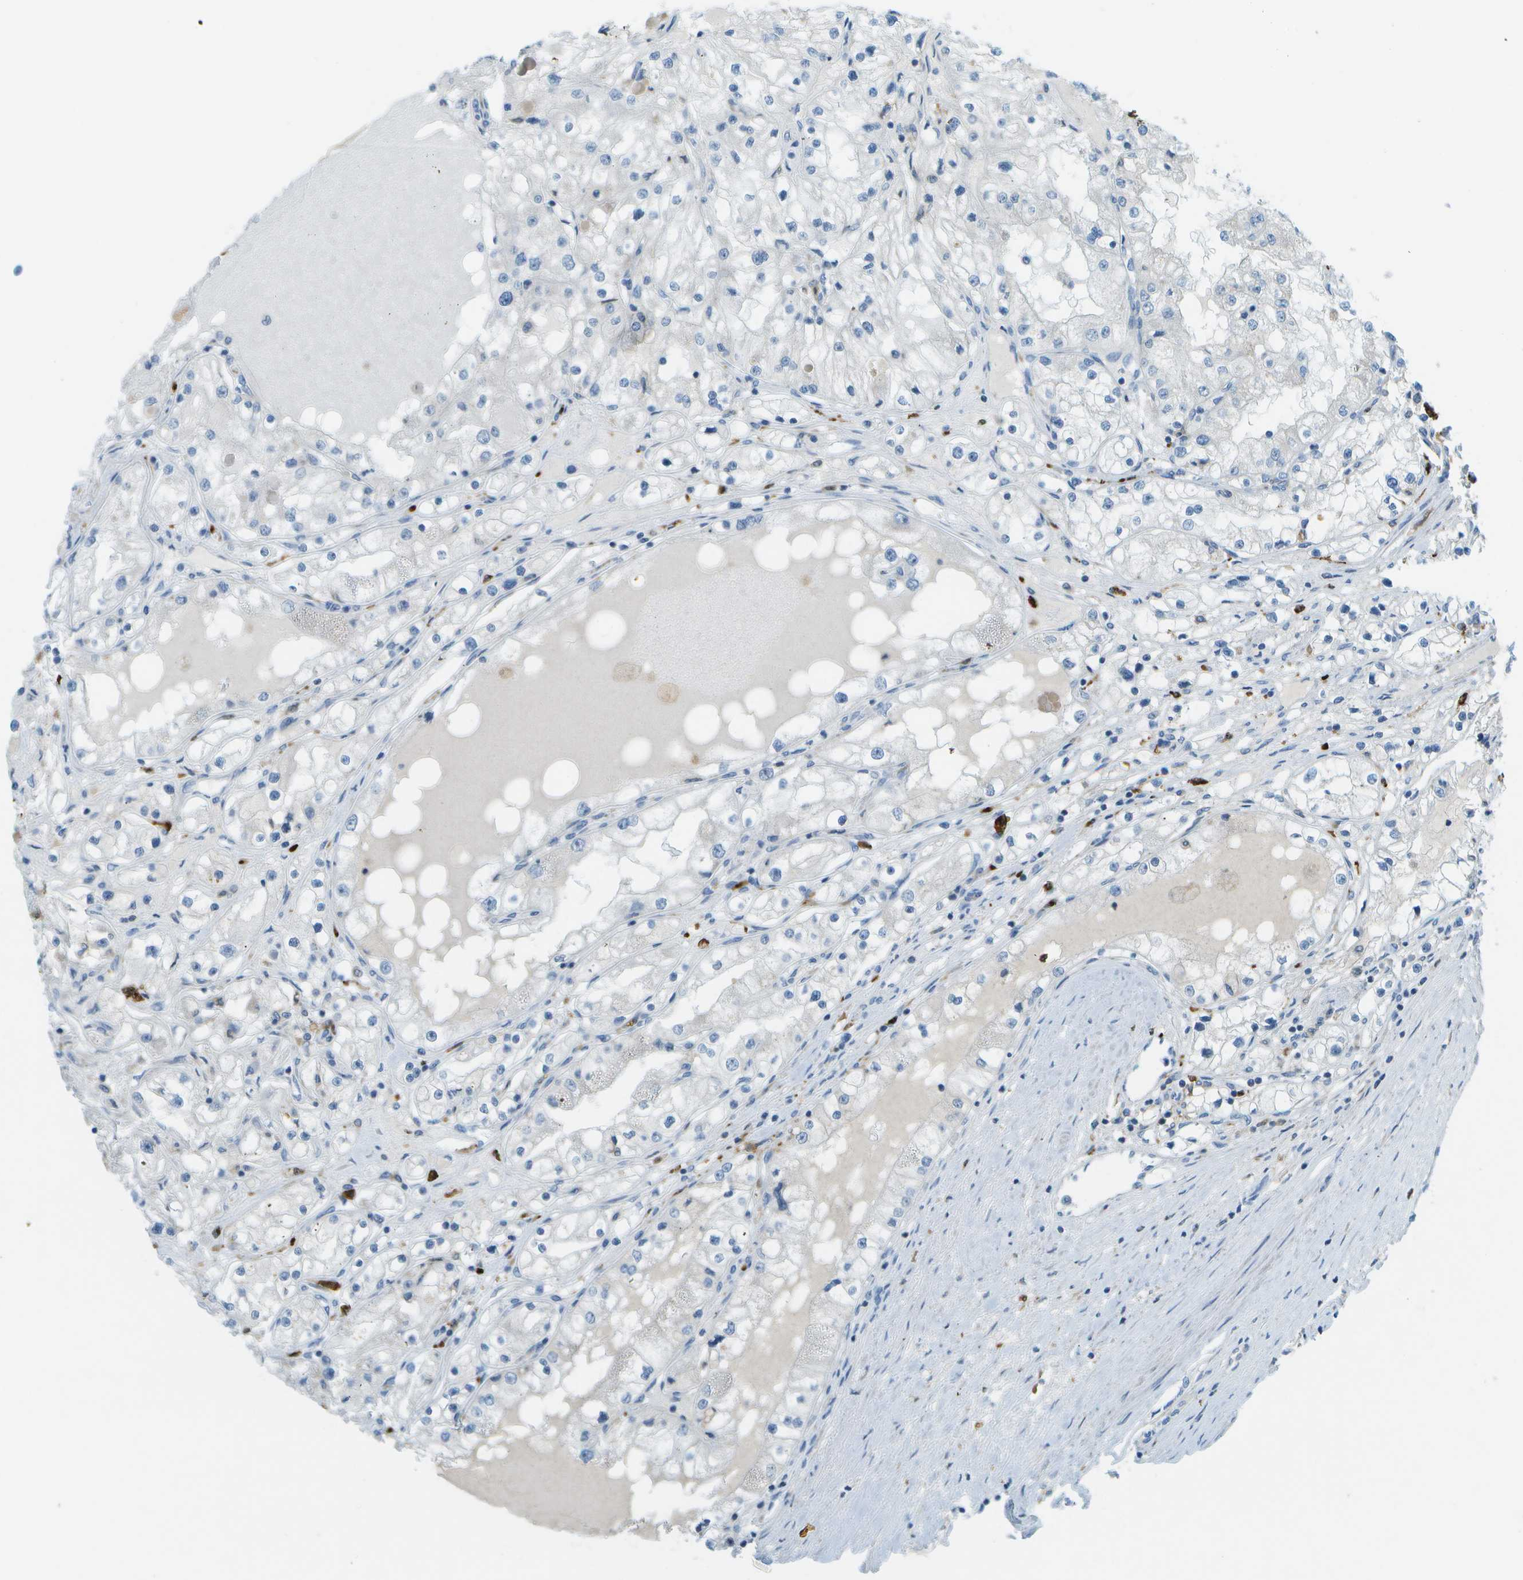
{"staining": {"intensity": "negative", "quantity": "none", "location": "none"}, "tissue": "renal cancer", "cell_type": "Tumor cells", "image_type": "cancer", "snomed": [{"axis": "morphology", "description": "Adenocarcinoma, NOS"}, {"axis": "topography", "description": "Kidney"}], "caption": "The immunohistochemistry (IHC) histopathology image has no significant staining in tumor cells of renal cancer (adenocarcinoma) tissue.", "gene": "CDH23", "patient": {"sex": "male", "age": 68}}